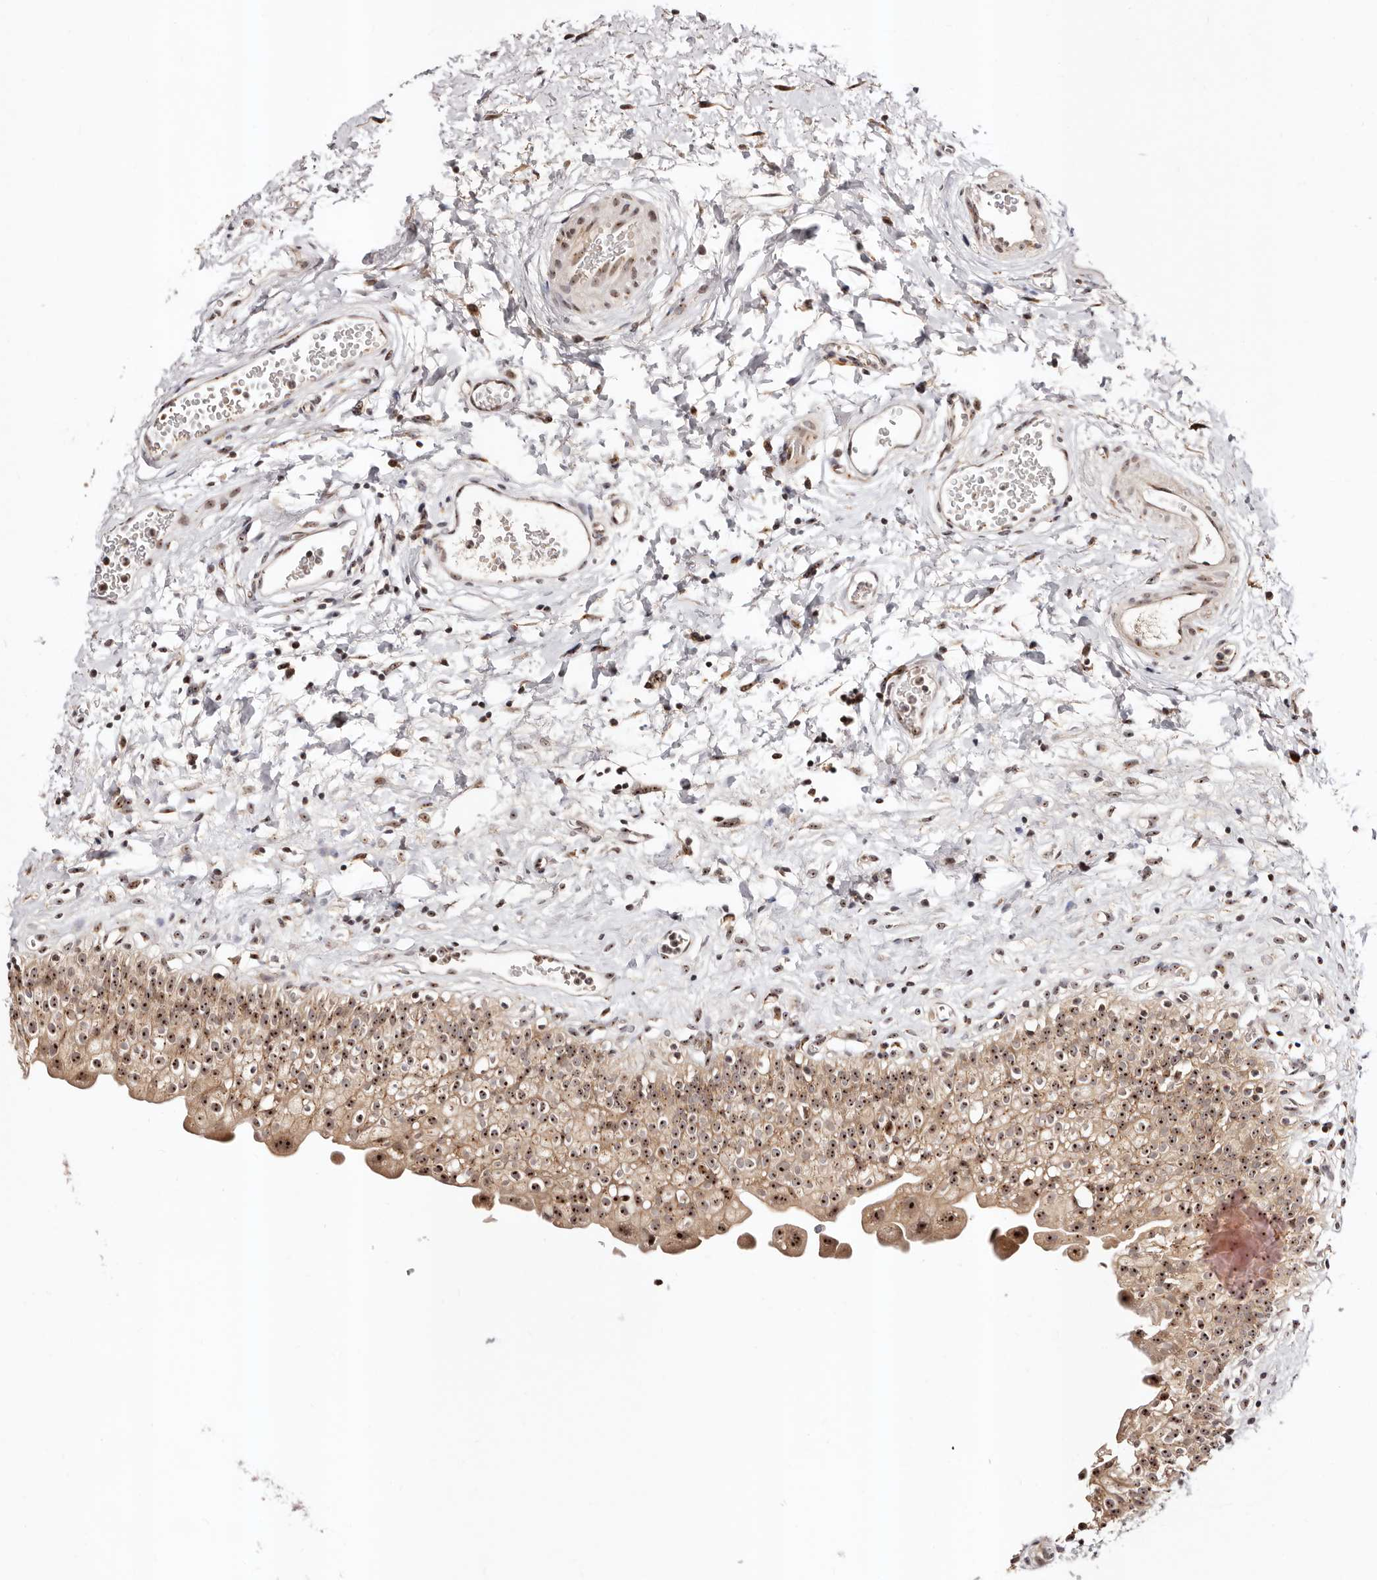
{"staining": {"intensity": "moderate", "quantity": ">75%", "location": "cytoplasmic/membranous,nuclear"}, "tissue": "urinary bladder", "cell_type": "Urothelial cells", "image_type": "normal", "snomed": [{"axis": "morphology", "description": "Normal tissue, NOS"}, {"axis": "topography", "description": "Urinary bladder"}], "caption": "Urothelial cells display moderate cytoplasmic/membranous,nuclear staining in approximately >75% of cells in benign urinary bladder.", "gene": "APOL6", "patient": {"sex": "male", "age": 51}}